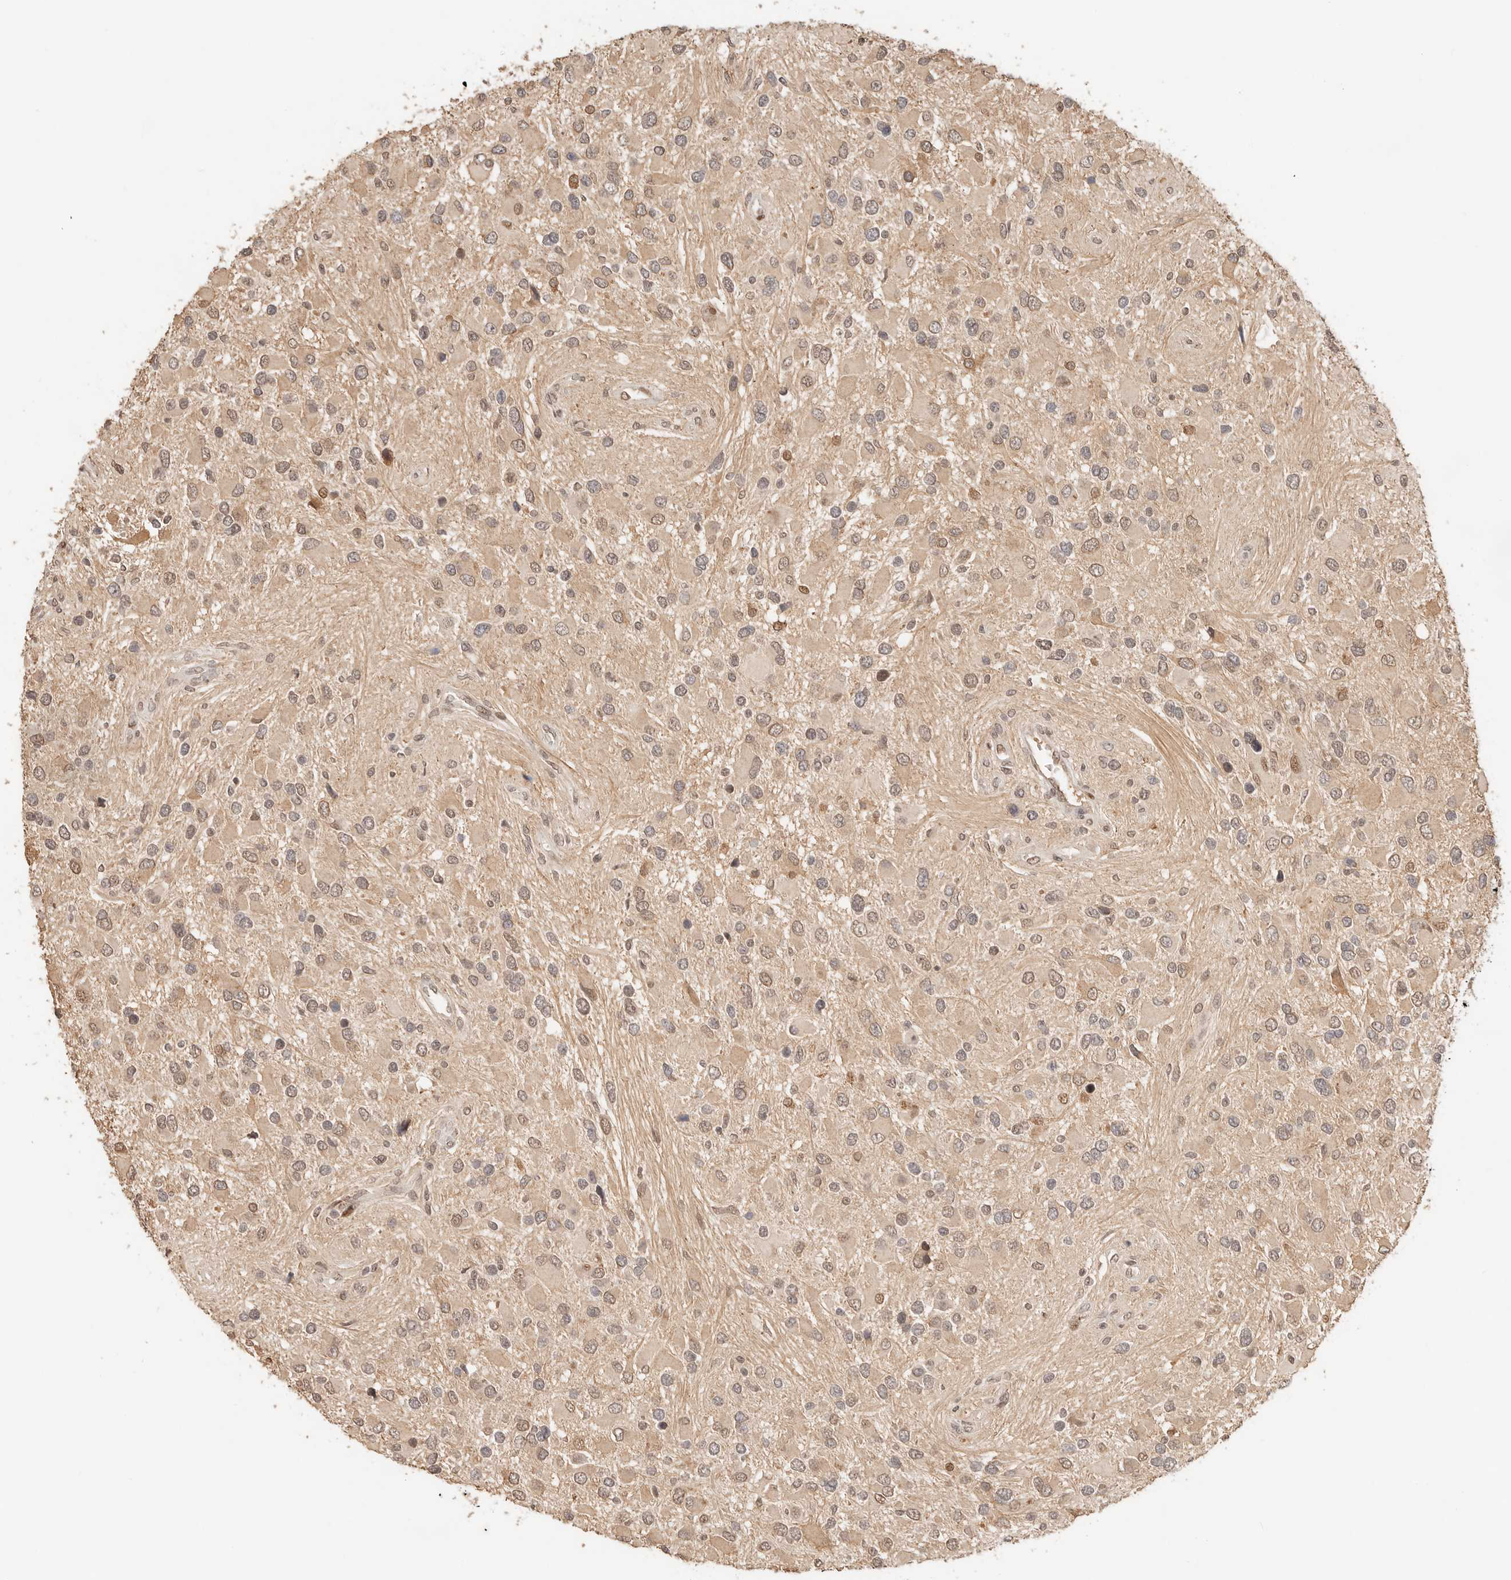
{"staining": {"intensity": "weak", "quantity": "25%-75%", "location": "nuclear"}, "tissue": "glioma", "cell_type": "Tumor cells", "image_type": "cancer", "snomed": [{"axis": "morphology", "description": "Glioma, malignant, High grade"}, {"axis": "topography", "description": "Brain"}], "caption": "IHC photomicrograph of human glioma stained for a protein (brown), which reveals low levels of weak nuclear positivity in approximately 25%-75% of tumor cells.", "gene": "NPAS2", "patient": {"sex": "male", "age": 53}}